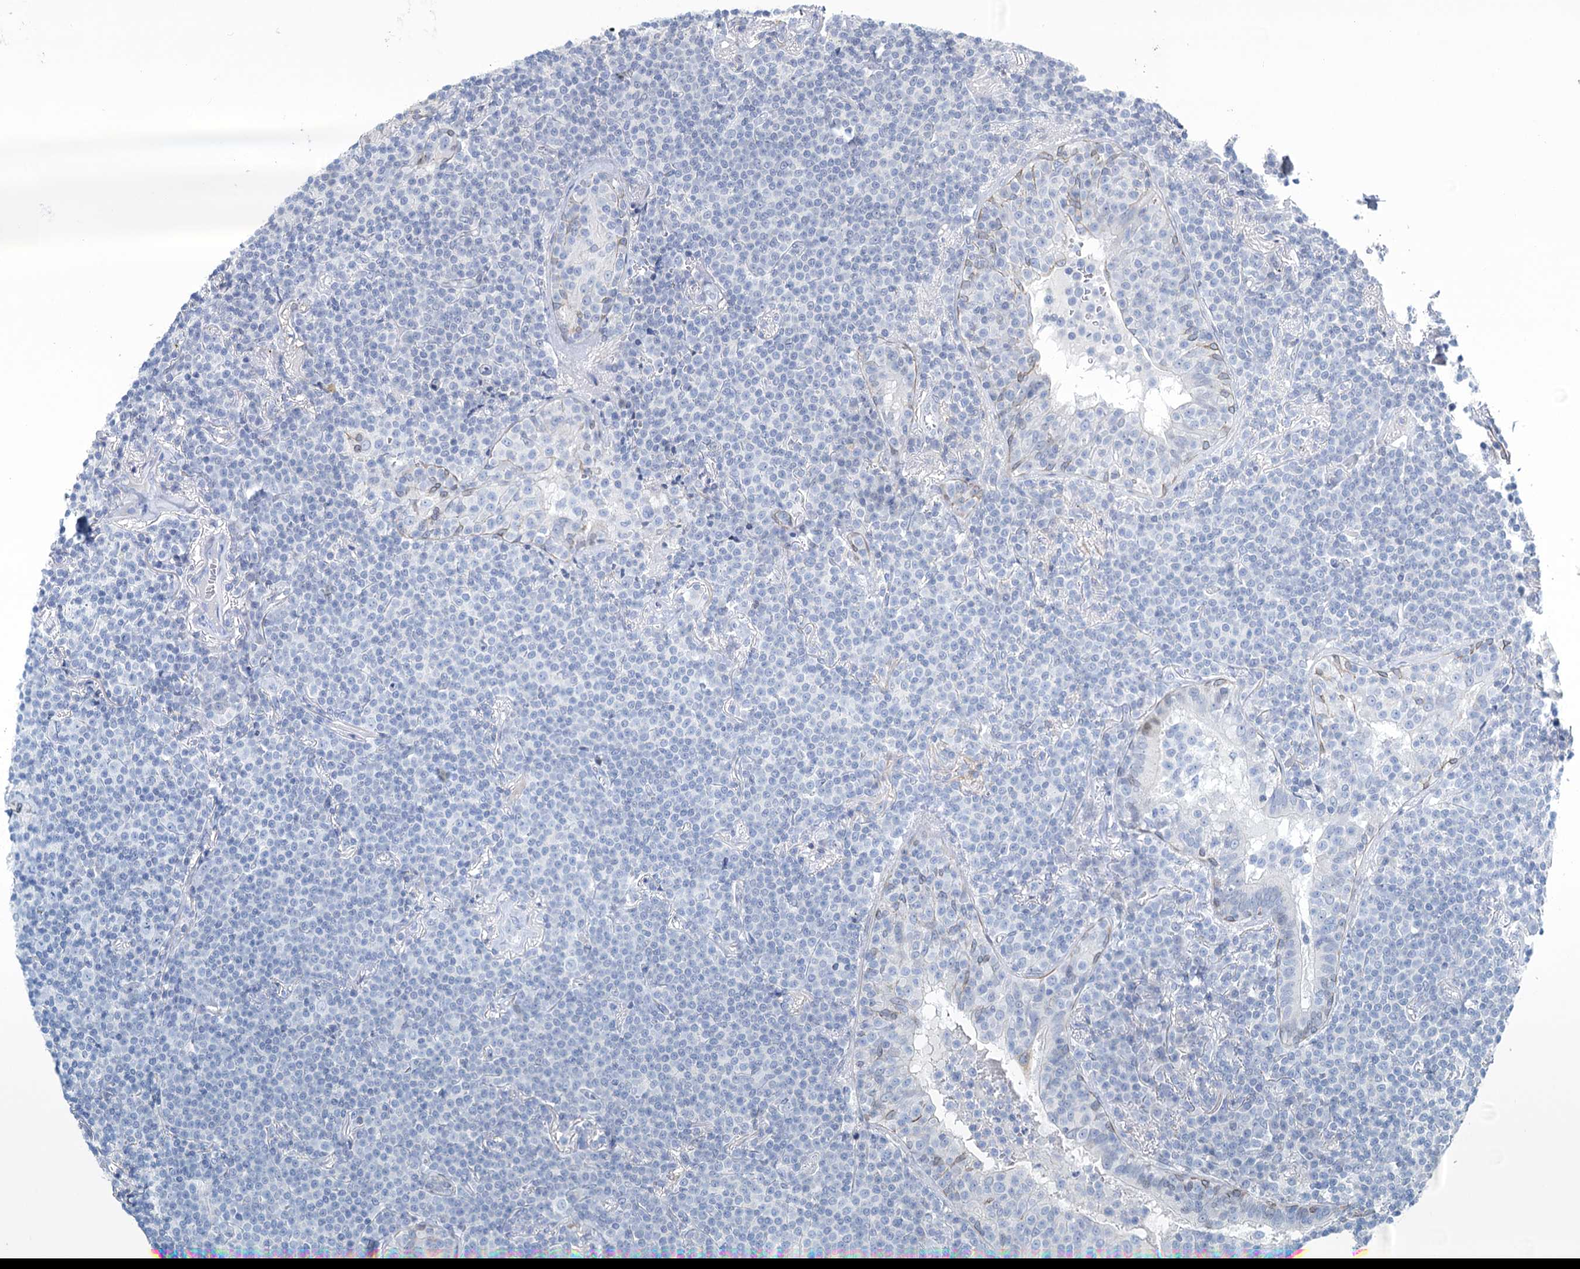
{"staining": {"intensity": "negative", "quantity": "none", "location": "none"}, "tissue": "lymphoma", "cell_type": "Tumor cells", "image_type": "cancer", "snomed": [{"axis": "morphology", "description": "Malignant lymphoma, non-Hodgkin's type, Low grade"}, {"axis": "topography", "description": "Lung"}], "caption": "Micrograph shows no protein staining in tumor cells of lymphoma tissue.", "gene": "TOX3", "patient": {"sex": "female", "age": 71}}